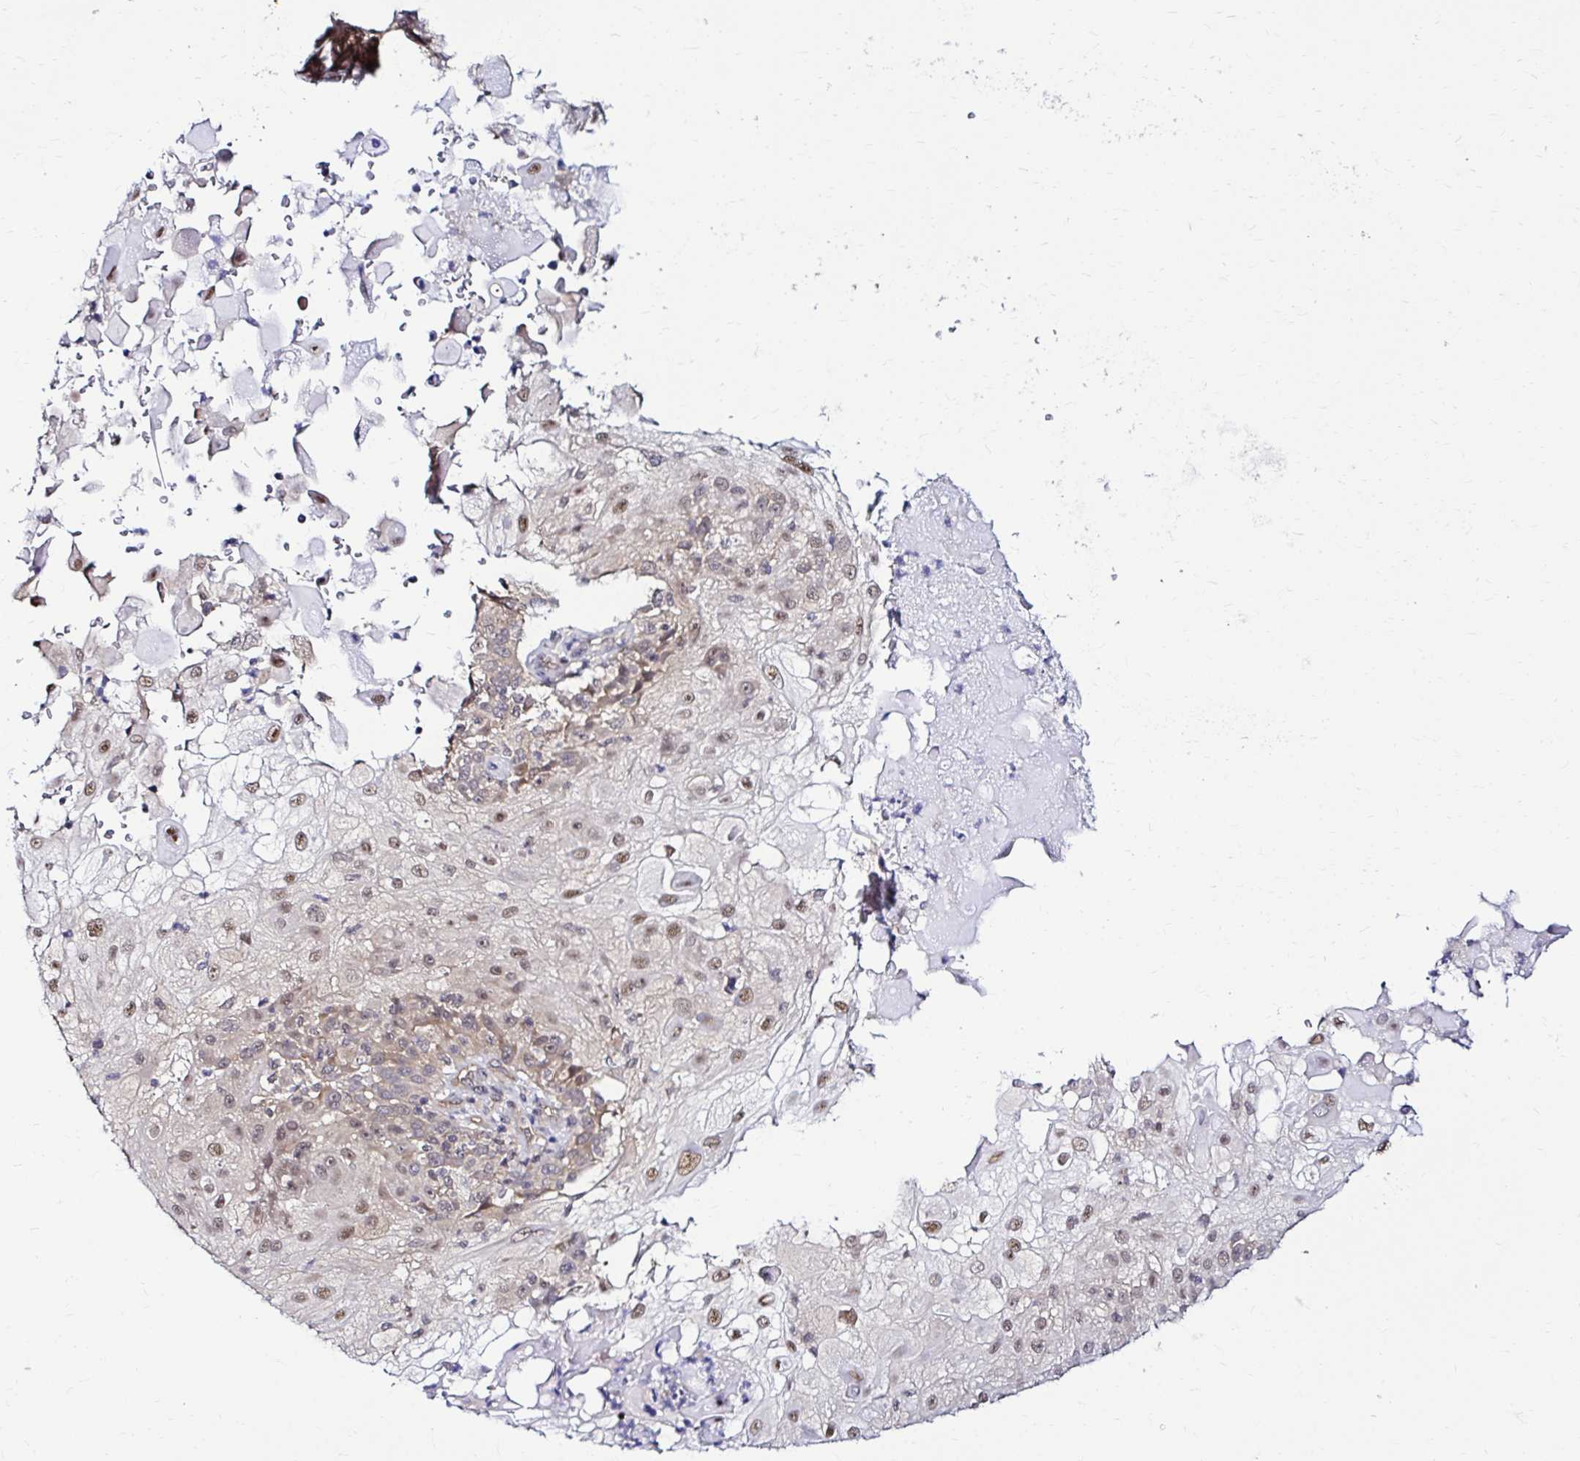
{"staining": {"intensity": "weak", "quantity": ">75%", "location": "cytoplasmic/membranous,nuclear"}, "tissue": "skin cancer", "cell_type": "Tumor cells", "image_type": "cancer", "snomed": [{"axis": "morphology", "description": "Normal tissue, NOS"}, {"axis": "morphology", "description": "Squamous cell carcinoma, NOS"}, {"axis": "topography", "description": "Skin"}], "caption": "Immunohistochemical staining of human skin cancer reveals low levels of weak cytoplasmic/membranous and nuclear staining in about >75% of tumor cells. (DAB (3,3'-diaminobenzidine) = brown stain, brightfield microscopy at high magnification).", "gene": "PSMD3", "patient": {"sex": "female", "age": 83}}